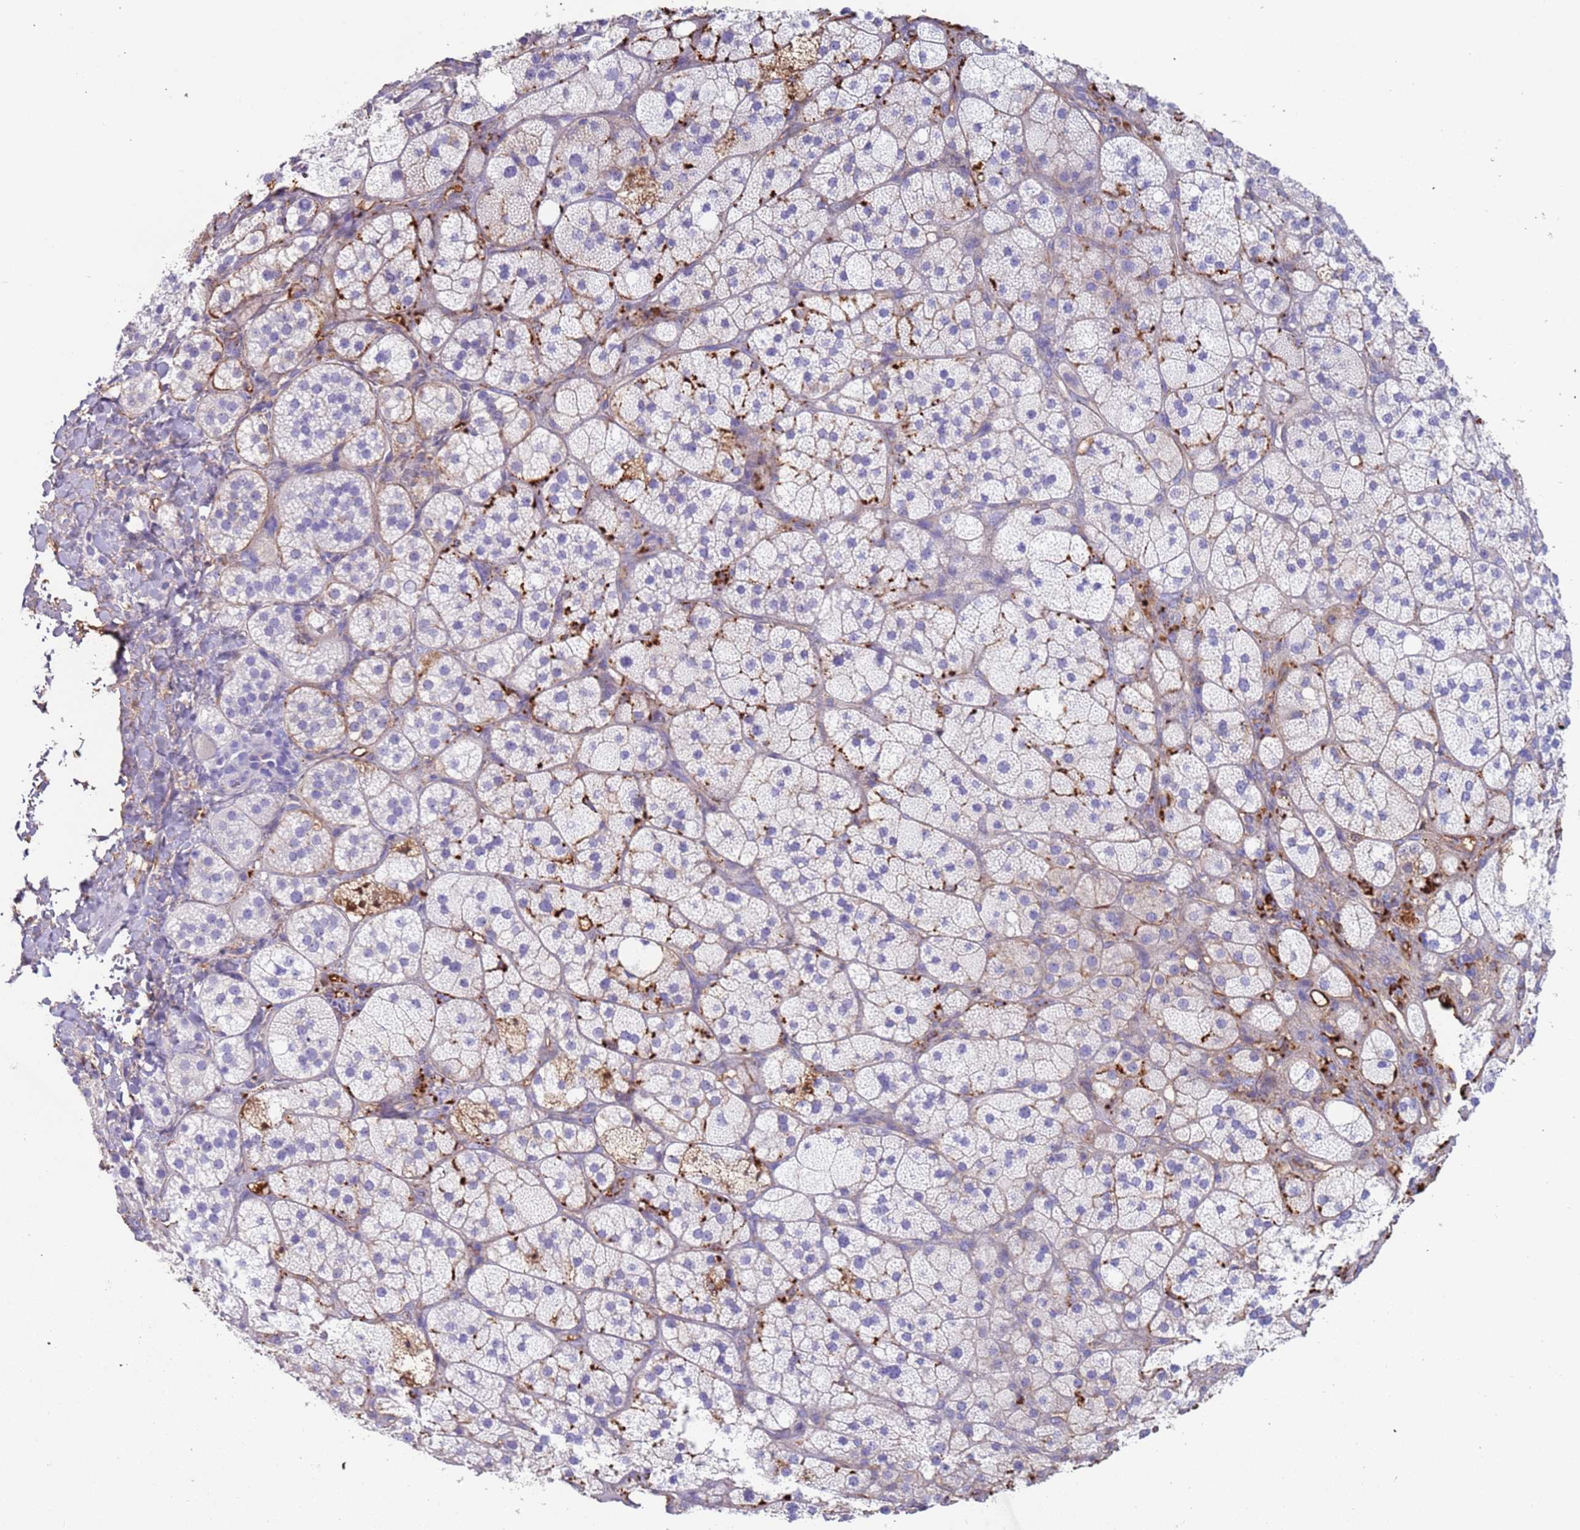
{"staining": {"intensity": "weak", "quantity": "<25%", "location": "cytoplasmic/membranous"}, "tissue": "adrenal gland", "cell_type": "Glandular cells", "image_type": "normal", "snomed": [{"axis": "morphology", "description": "Normal tissue, NOS"}, {"axis": "topography", "description": "Adrenal gland"}], "caption": "Glandular cells are negative for protein expression in normal human adrenal gland.", "gene": "CYSLTR2", "patient": {"sex": "male", "age": 61}}